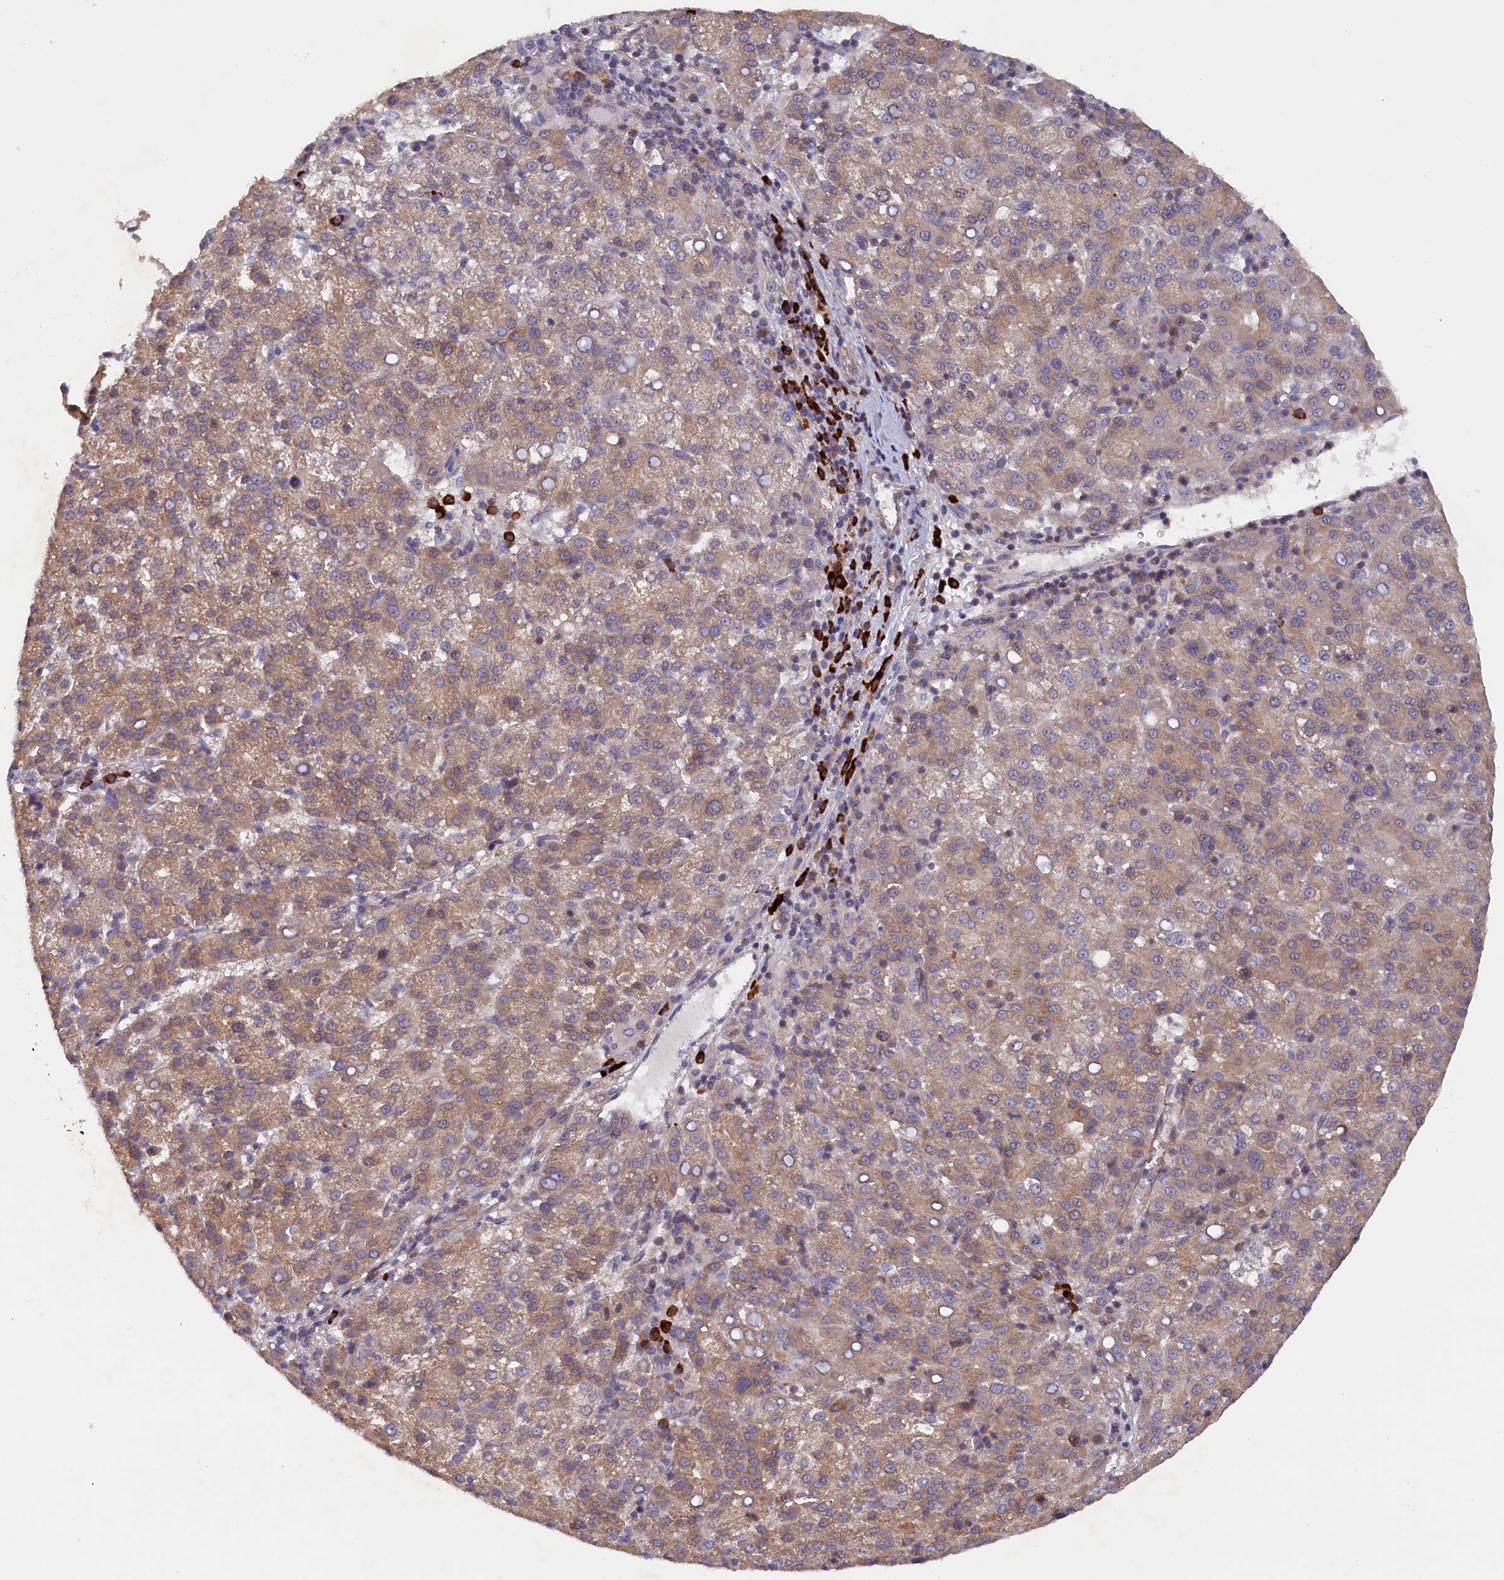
{"staining": {"intensity": "moderate", "quantity": ">75%", "location": "cytoplasmic/membranous"}, "tissue": "liver cancer", "cell_type": "Tumor cells", "image_type": "cancer", "snomed": [{"axis": "morphology", "description": "Carcinoma, Hepatocellular, NOS"}, {"axis": "topography", "description": "Liver"}], "caption": "A brown stain shows moderate cytoplasmic/membranous staining of a protein in liver cancer (hepatocellular carcinoma) tumor cells.", "gene": "JPT2", "patient": {"sex": "female", "age": 58}}